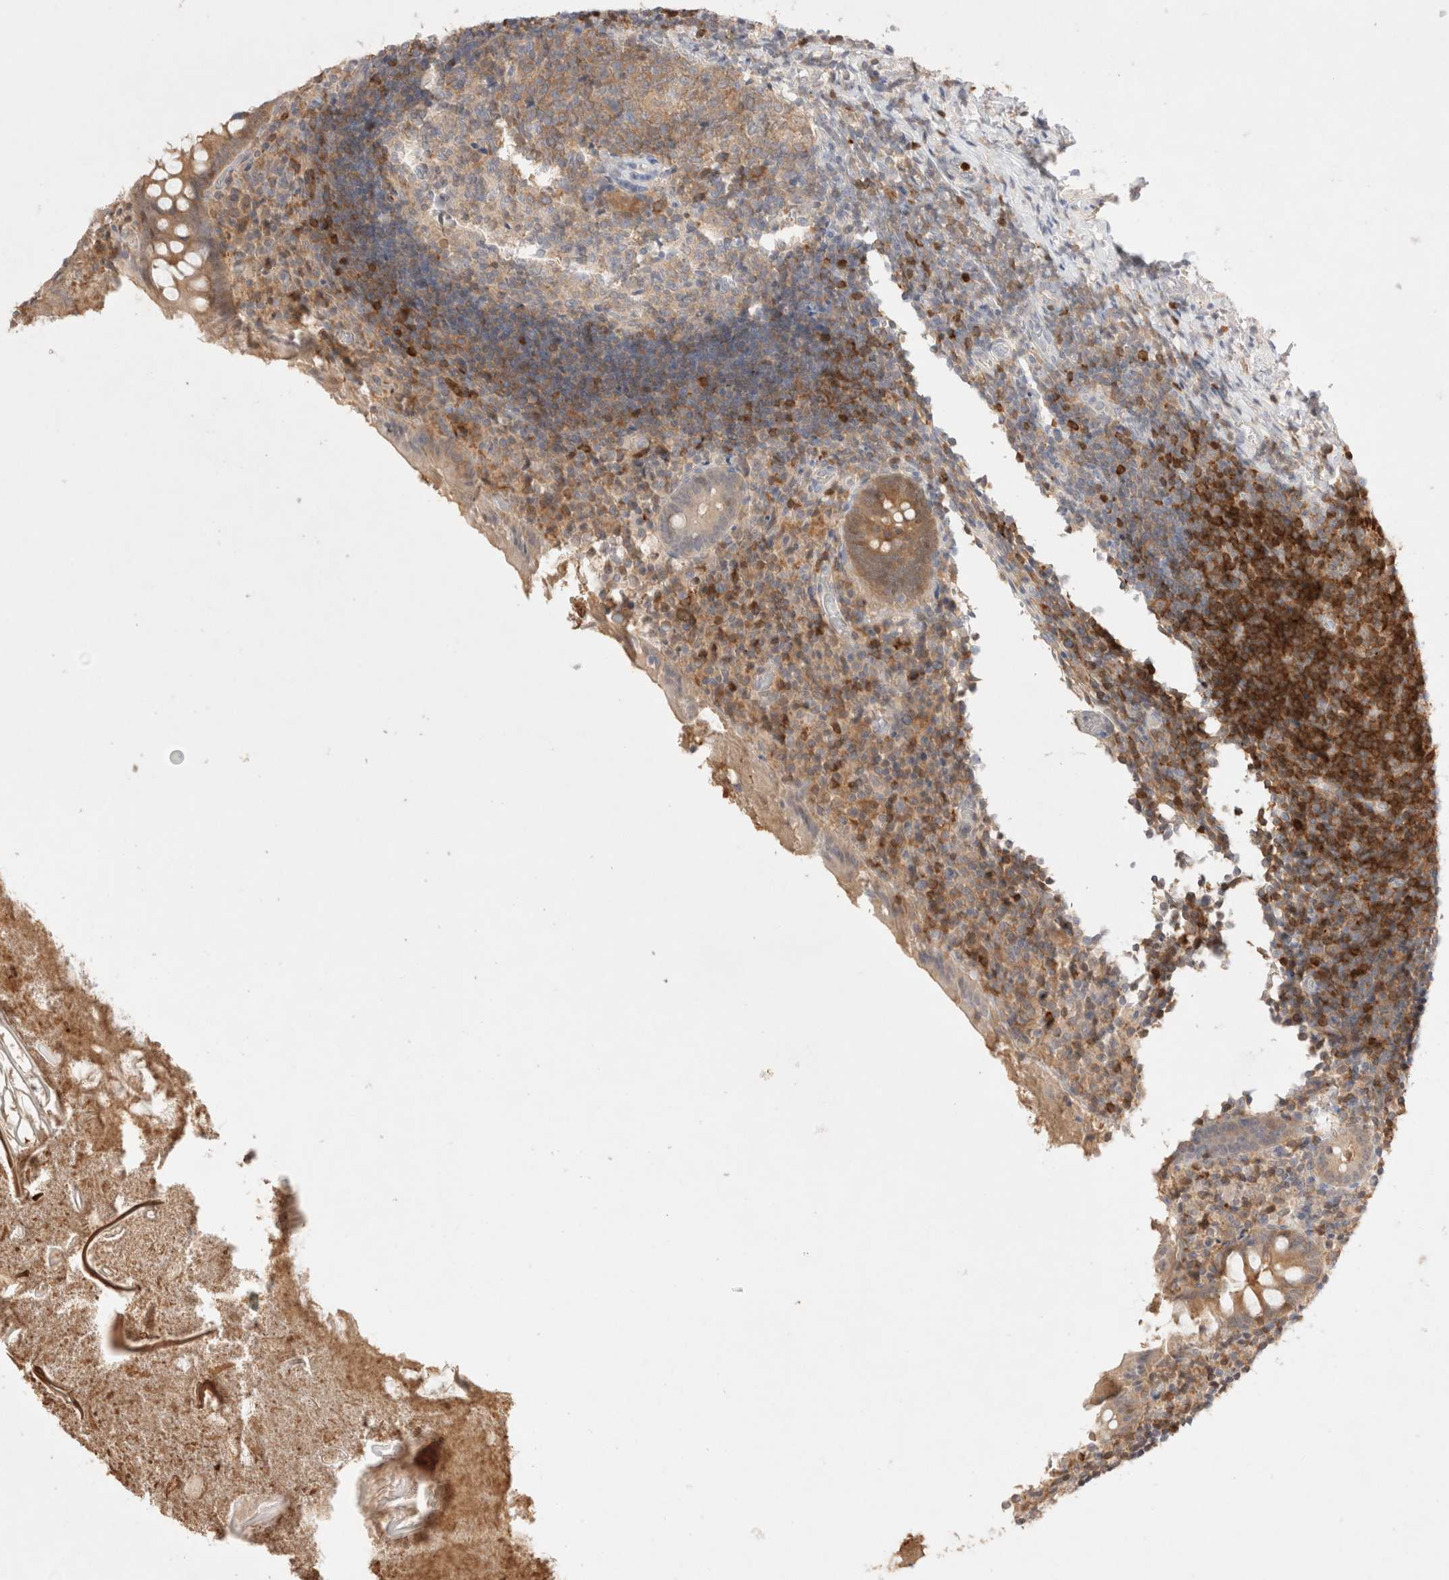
{"staining": {"intensity": "weak", "quantity": ">75%", "location": "cytoplasmic/membranous"}, "tissue": "appendix", "cell_type": "Glandular cells", "image_type": "normal", "snomed": [{"axis": "morphology", "description": "Normal tissue, NOS"}, {"axis": "topography", "description": "Appendix"}], "caption": "An immunohistochemistry image of benign tissue is shown. Protein staining in brown labels weak cytoplasmic/membranous positivity in appendix within glandular cells.", "gene": "STARD10", "patient": {"sex": "female", "age": 17}}